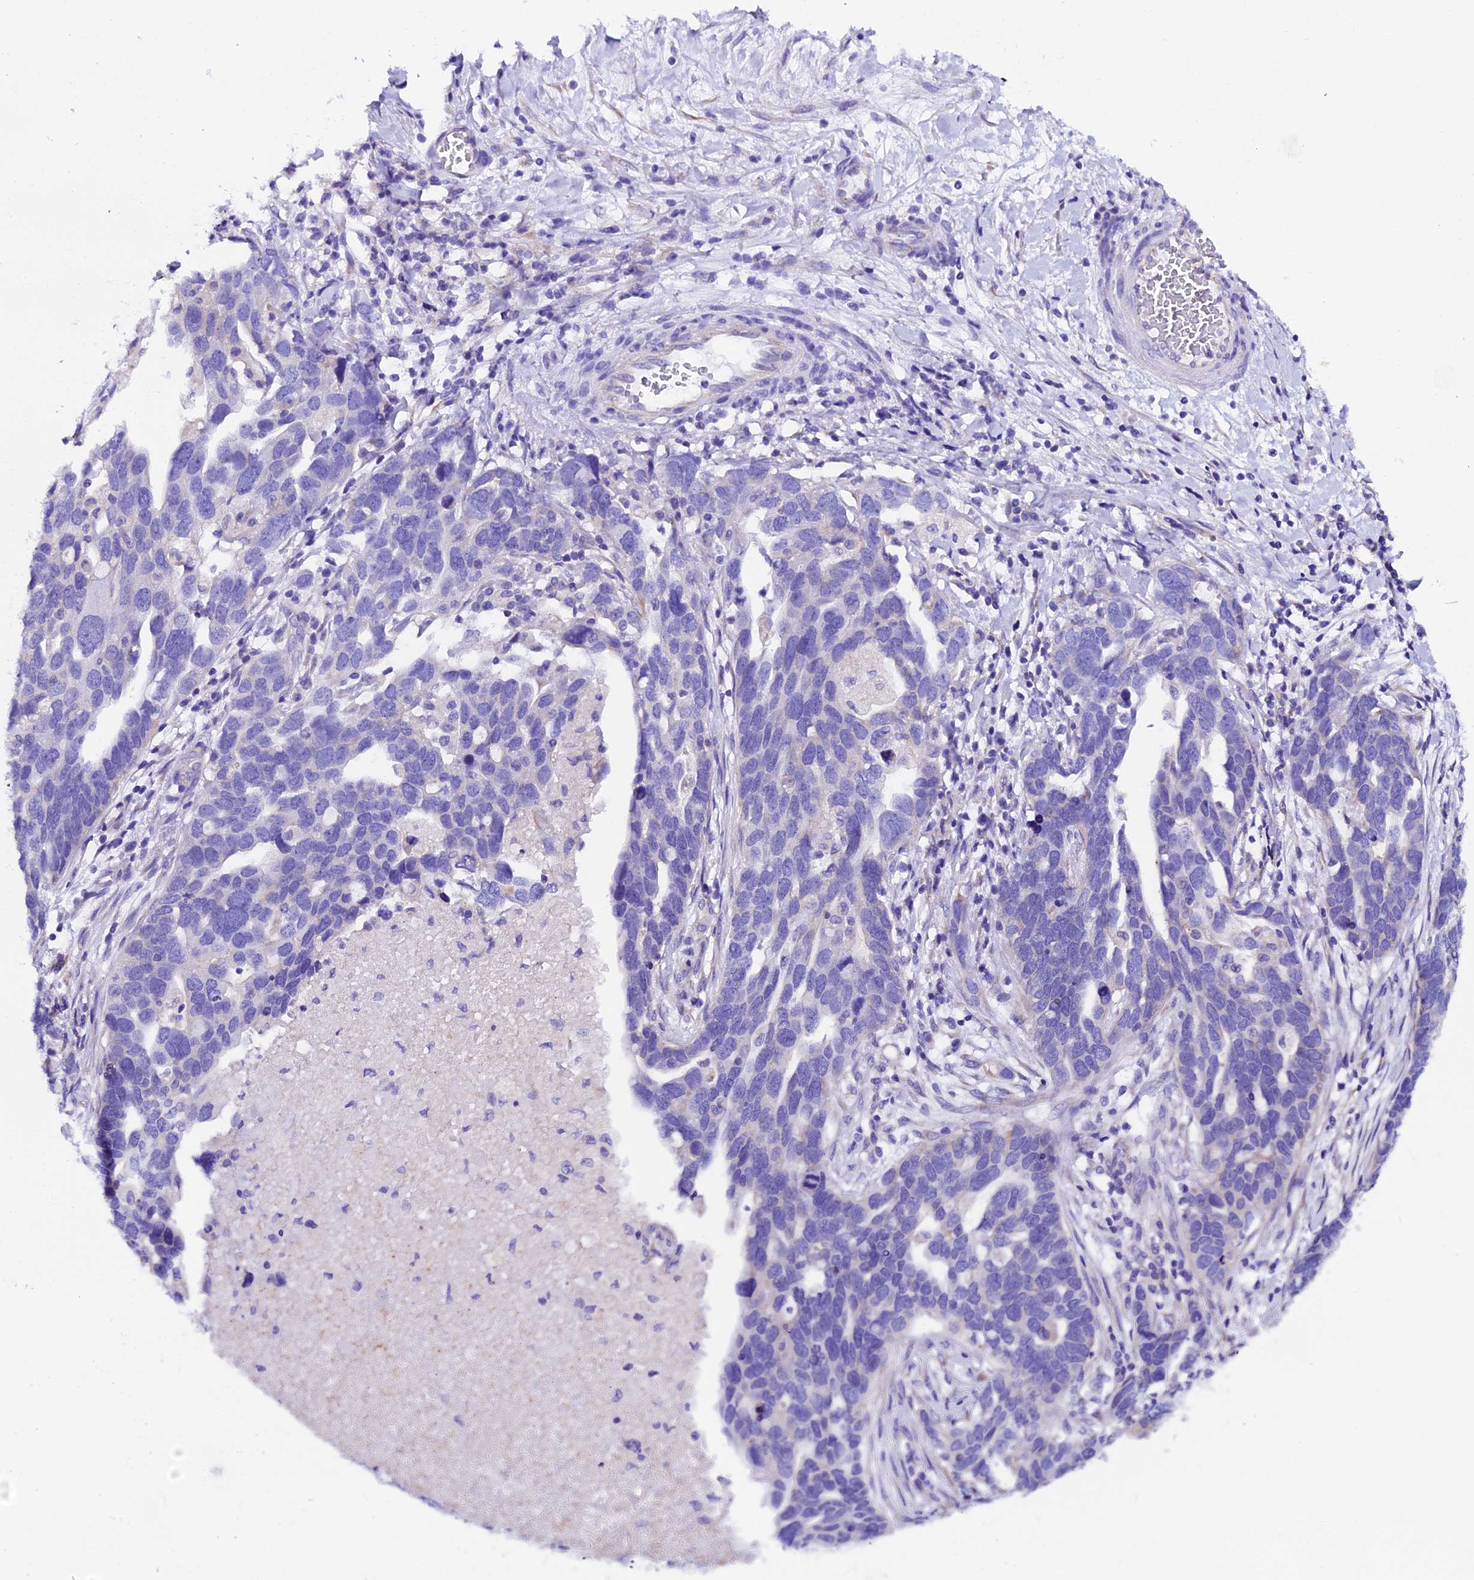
{"staining": {"intensity": "negative", "quantity": "none", "location": "none"}, "tissue": "ovarian cancer", "cell_type": "Tumor cells", "image_type": "cancer", "snomed": [{"axis": "morphology", "description": "Cystadenocarcinoma, serous, NOS"}, {"axis": "topography", "description": "Ovary"}], "caption": "Protein analysis of serous cystadenocarcinoma (ovarian) shows no significant expression in tumor cells.", "gene": "COMTD1", "patient": {"sex": "female", "age": 54}}